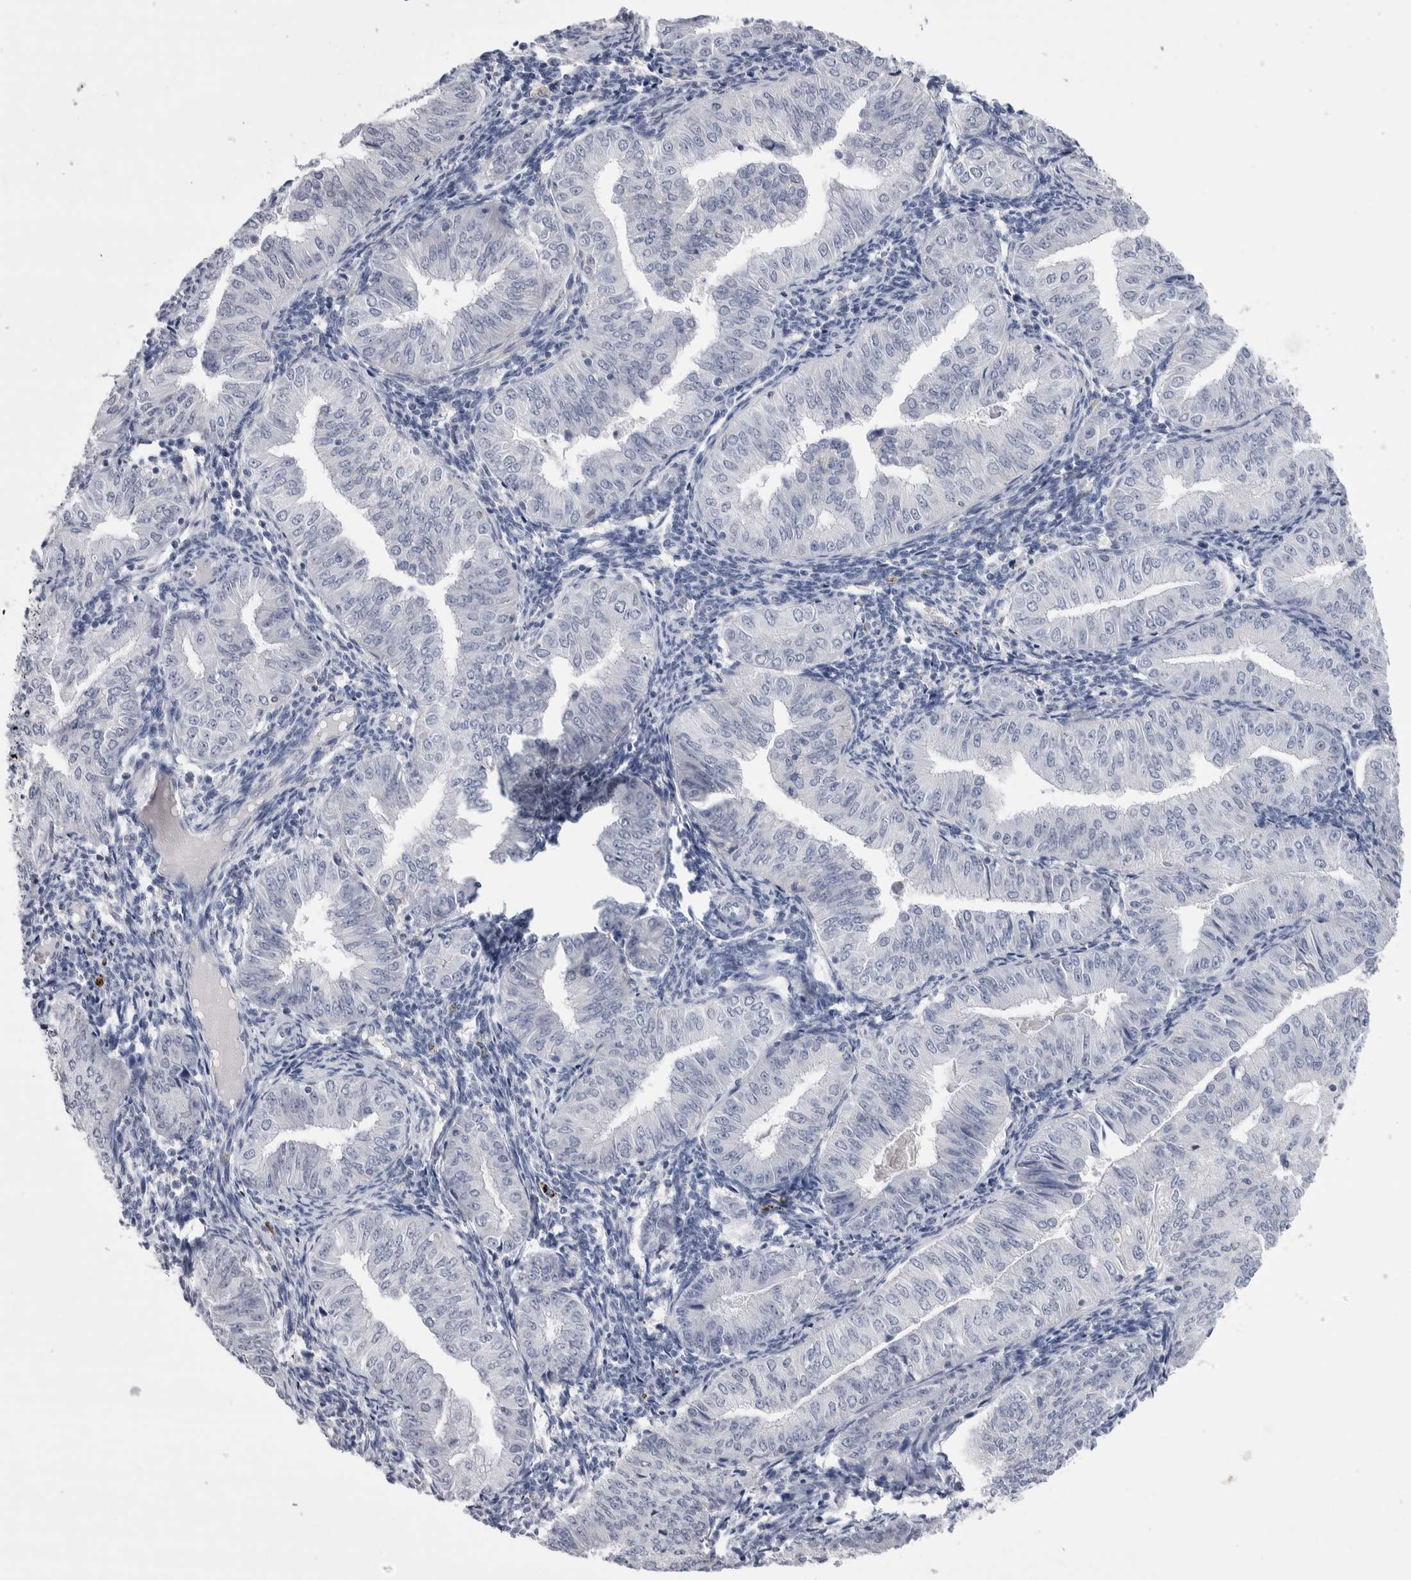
{"staining": {"intensity": "negative", "quantity": "none", "location": "none"}, "tissue": "endometrial cancer", "cell_type": "Tumor cells", "image_type": "cancer", "snomed": [{"axis": "morphology", "description": "Normal tissue, NOS"}, {"axis": "morphology", "description": "Adenocarcinoma, NOS"}, {"axis": "topography", "description": "Endometrium"}], "caption": "Tumor cells are negative for brown protein staining in adenocarcinoma (endometrial).", "gene": "LURAP1L", "patient": {"sex": "female", "age": 53}}